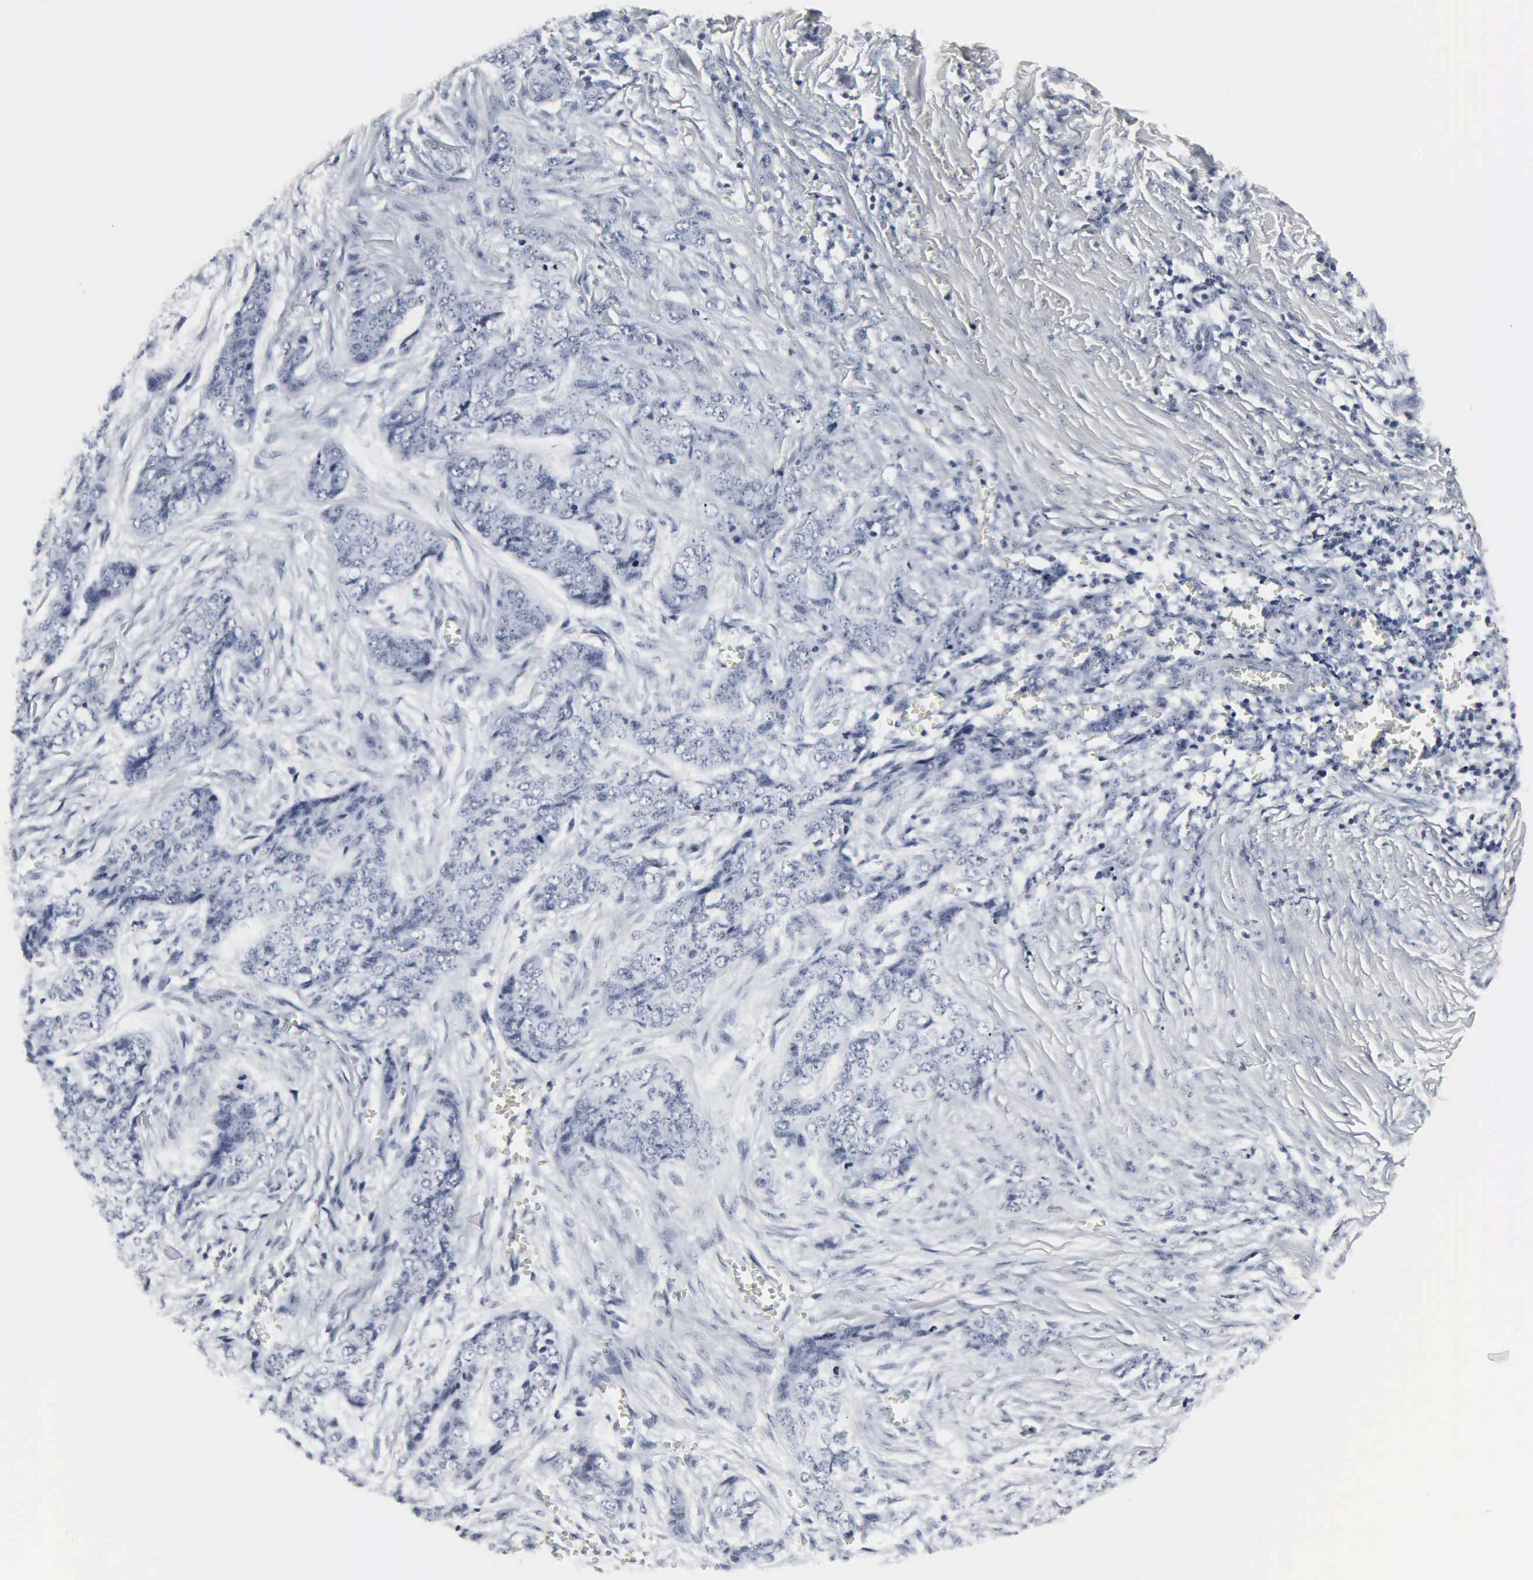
{"staining": {"intensity": "negative", "quantity": "none", "location": "none"}, "tissue": "skin cancer", "cell_type": "Tumor cells", "image_type": "cancer", "snomed": [{"axis": "morphology", "description": "Normal tissue, NOS"}, {"axis": "morphology", "description": "Basal cell carcinoma"}, {"axis": "topography", "description": "Skin"}], "caption": "High magnification brightfield microscopy of skin cancer stained with DAB (3,3'-diaminobenzidine) (brown) and counterstained with hematoxylin (blue): tumor cells show no significant positivity.", "gene": "DGCR2", "patient": {"sex": "female", "age": 65}}